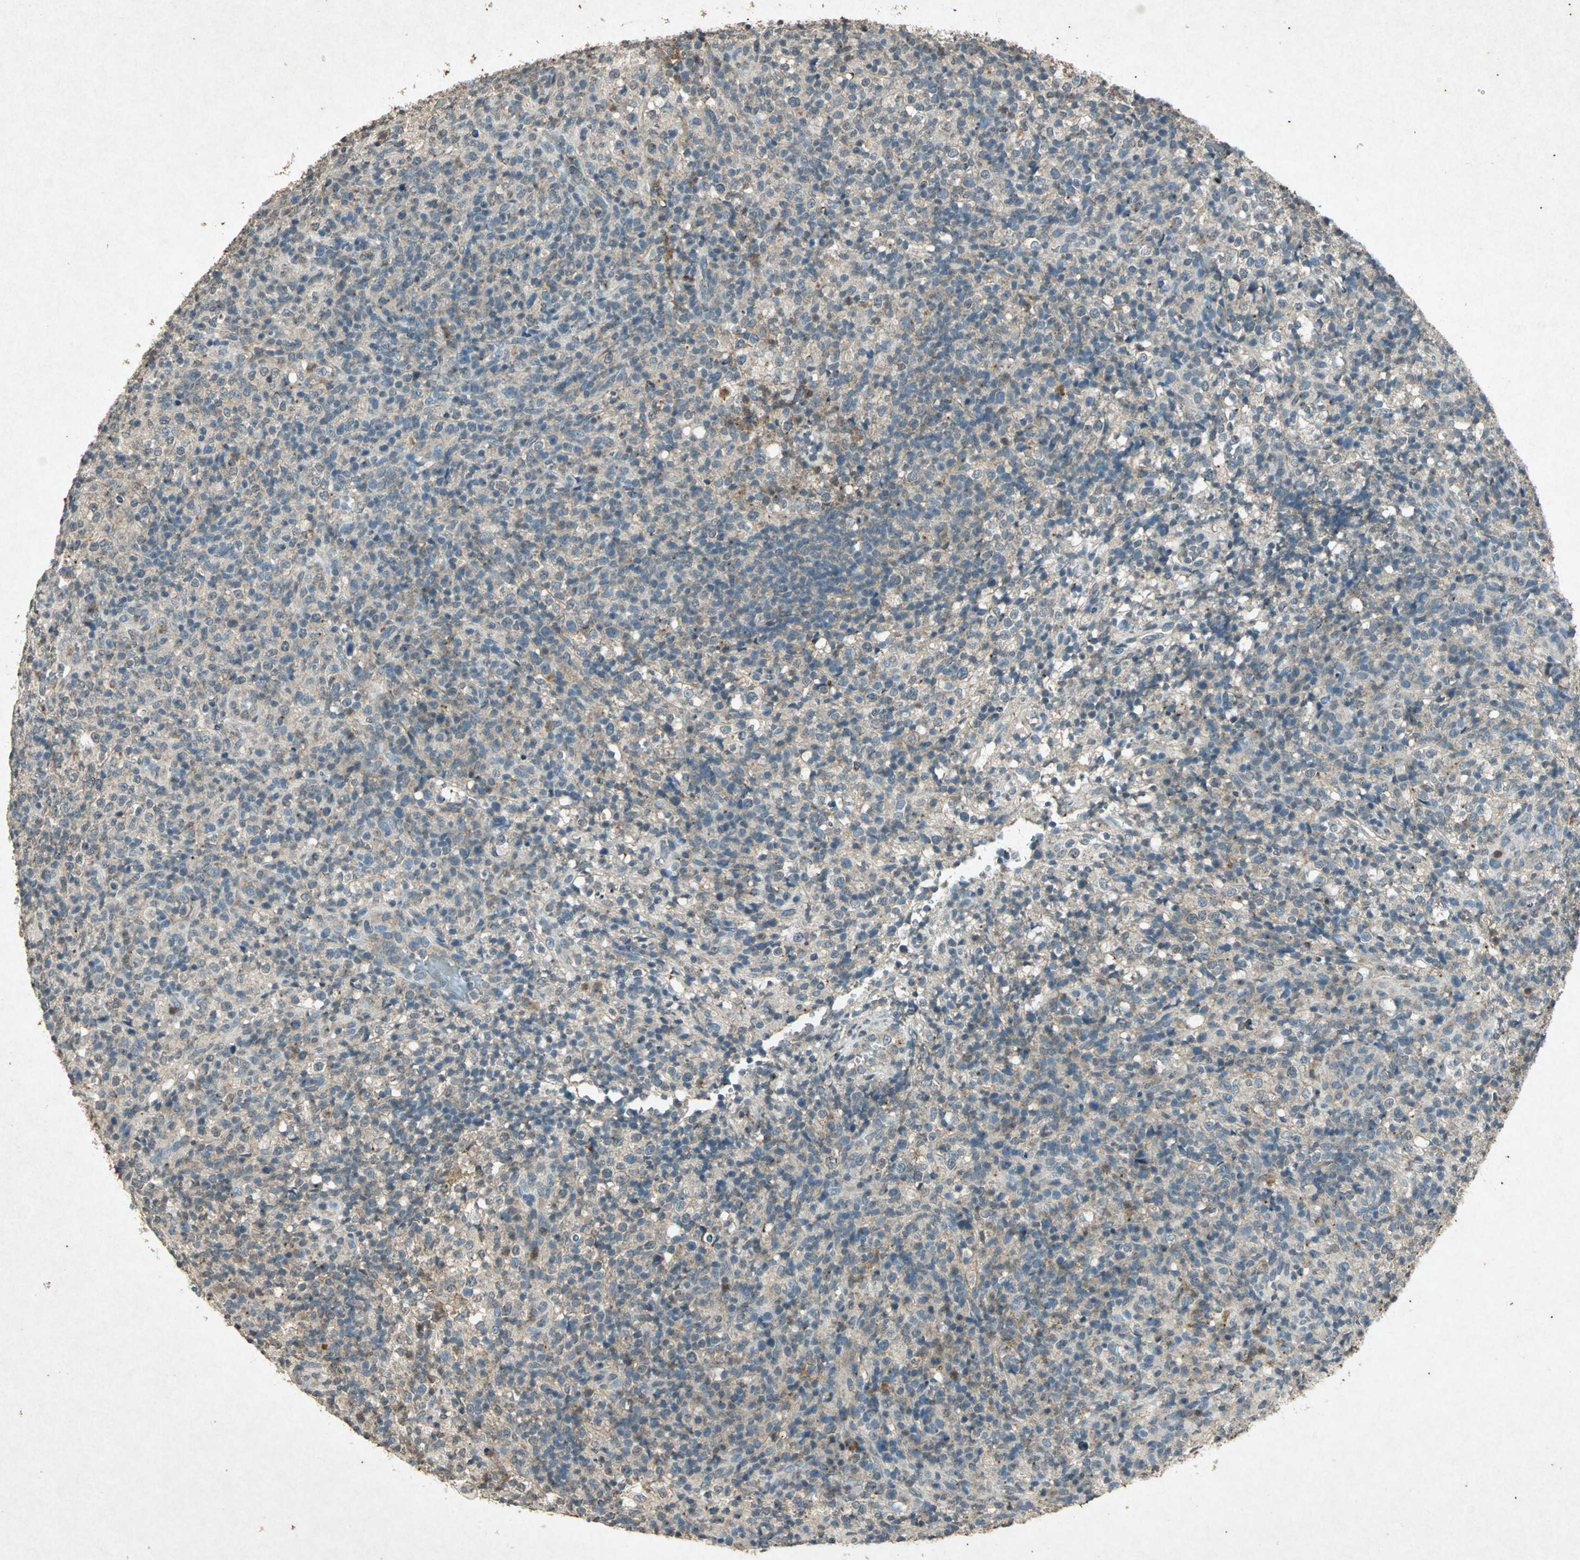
{"staining": {"intensity": "weak", "quantity": "<25%", "location": "cytoplasmic/membranous"}, "tissue": "lymphoma", "cell_type": "Tumor cells", "image_type": "cancer", "snomed": [{"axis": "morphology", "description": "Malignant lymphoma, non-Hodgkin's type, High grade"}, {"axis": "topography", "description": "Lymph node"}], "caption": "There is no significant positivity in tumor cells of lymphoma. Nuclei are stained in blue.", "gene": "PSEN1", "patient": {"sex": "female", "age": 76}}